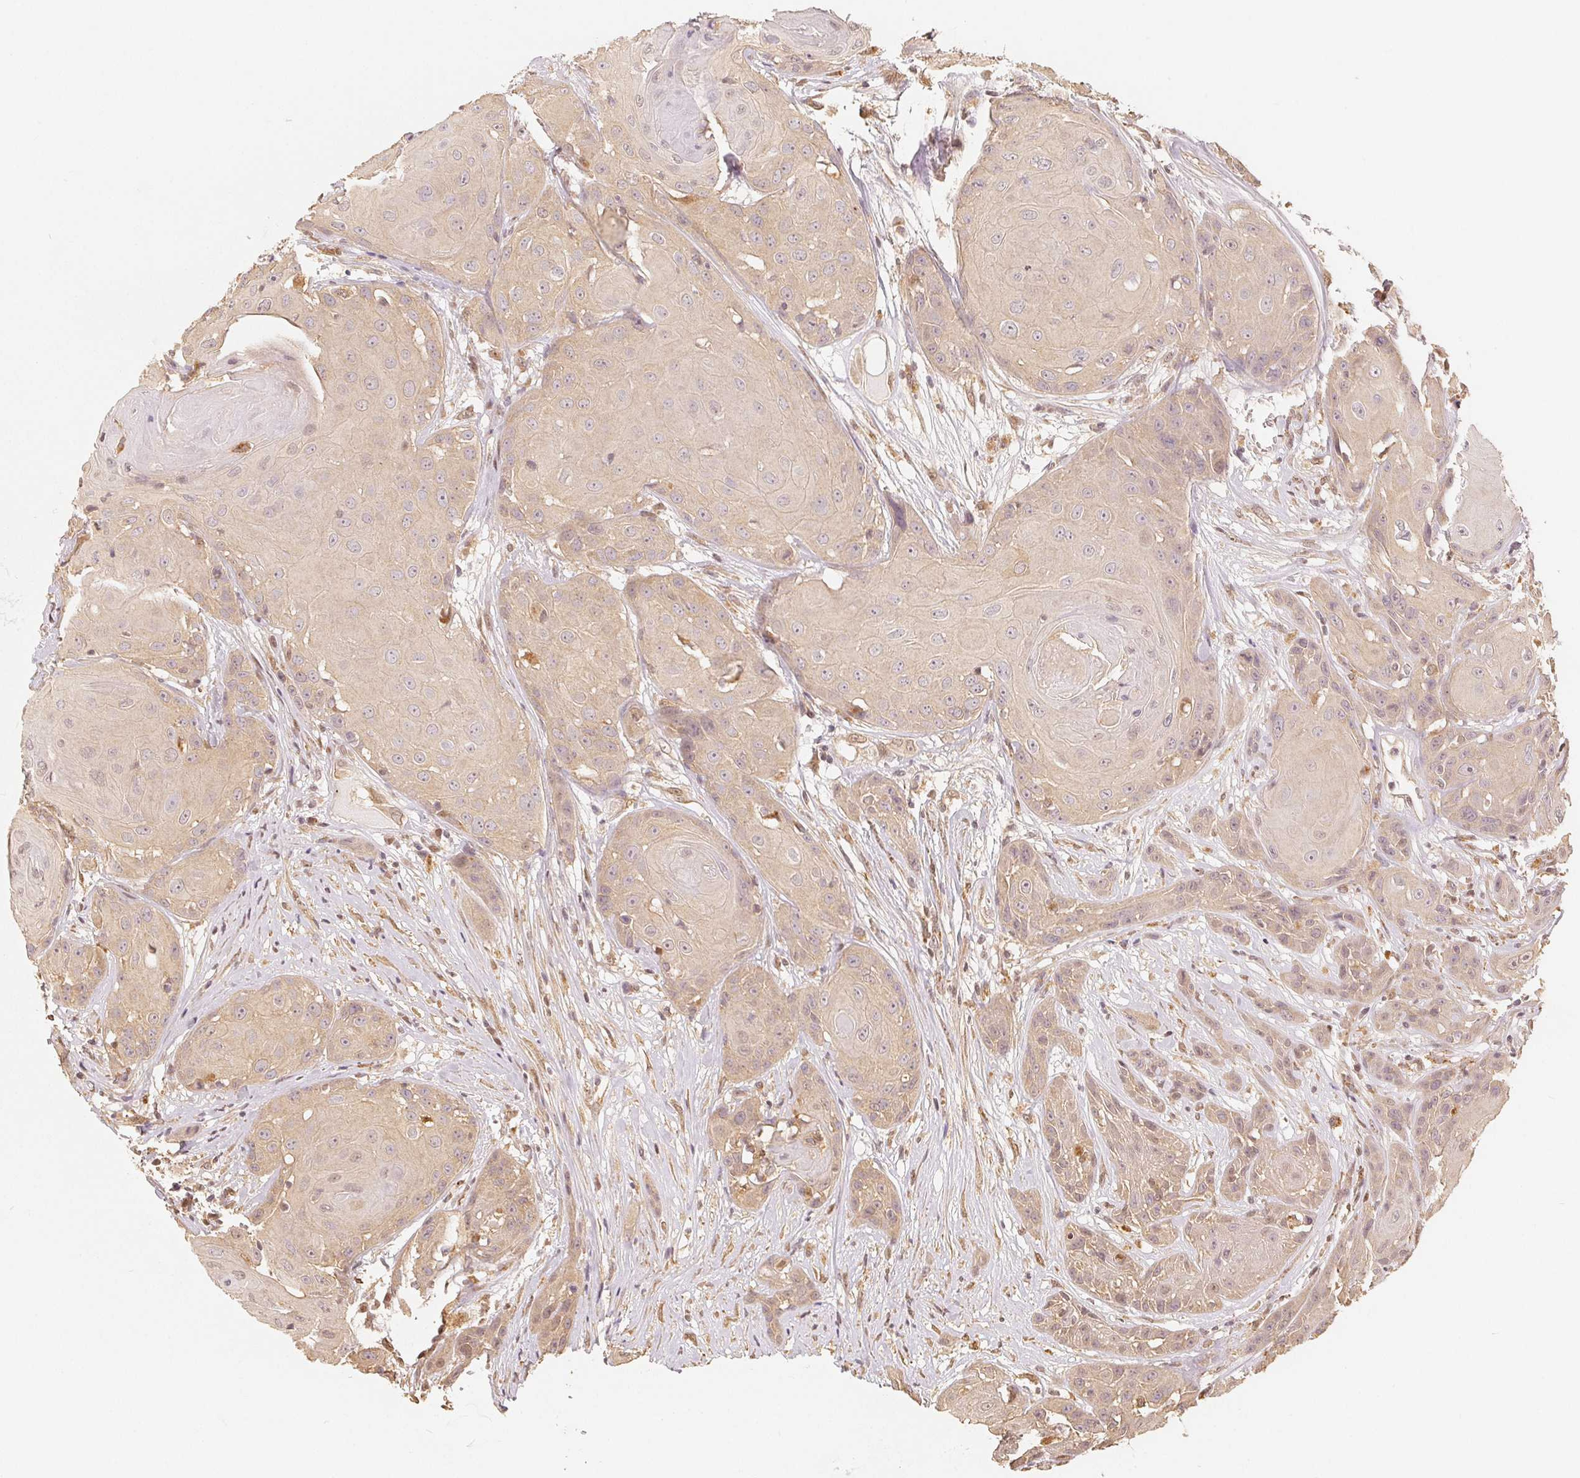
{"staining": {"intensity": "weak", "quantity": ">75%", "location": "cytoplasmic/membranous,nuclear"}, "tissue": "head and neck cancer", "cell_type": "Tumor cells", "image_type": "cancer", "snomed": [{"axis": "morphology", "description": "Squamous cell carcinoma, NOS"}, {"axis": "topography", "description": "Skin"}, {"axis": "topography", "description": "Head-Neck"}], "caption": "An IHC histopathology image of tumor tissue is shown. Protein staining in brown shows weak cytoplasmic/membranous and nuclear positivity in head and neck squamous cell carcinoma within tumor cells. Nuclei are stained in blue.", "gene": "GUSB", "patient": {"sex": "male", "age": 80}}